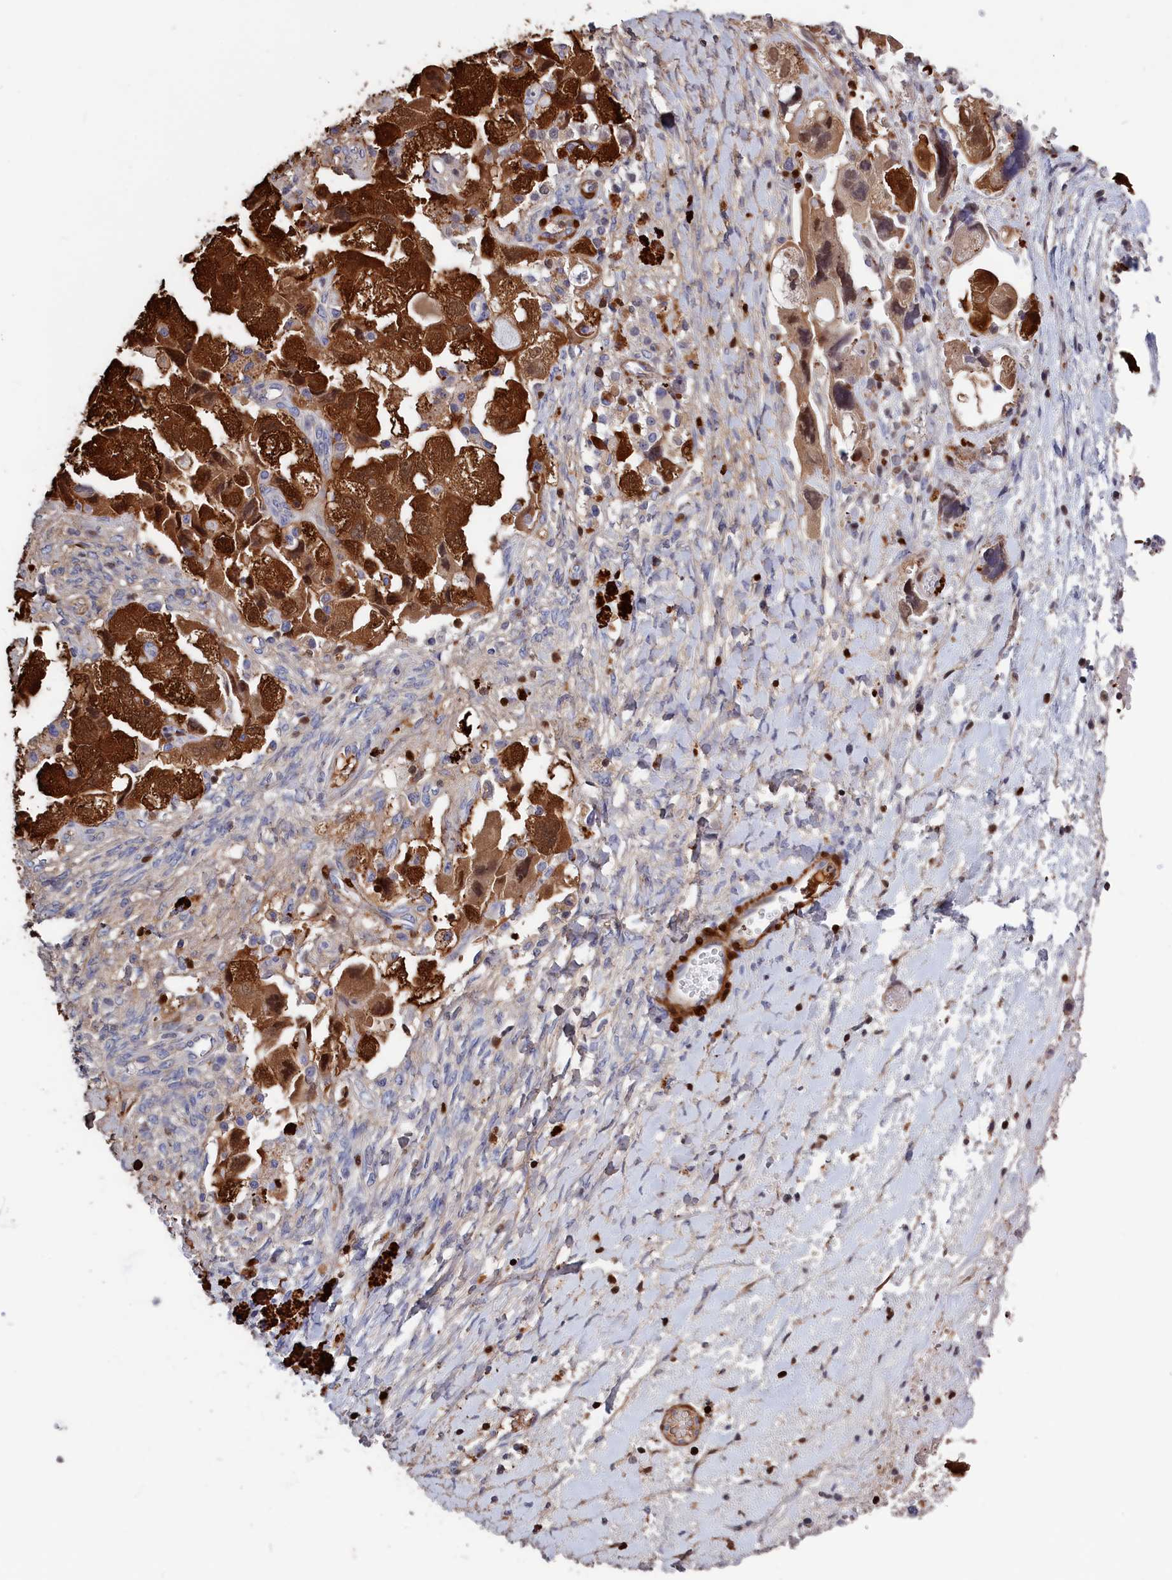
{"staining": {"intensity": "strong", "quantity": ">75%", "location": "cytoplasmic/membranous,nuclear"}, "tissue": "ovarian cancer", "cell_type": "Tumor cells", "image_type": "cancer", "snomed": [{"axis": "morphology", "description": "Carcinoma, NOS"}, {"axis": "morphology", "description": "Cystadenocarcinoma, serous, NOS"}, {"axis": "topography", "description": "Ovary"}], "caption": "Human serous cystadenocarcinoma (ovarian) stained with a brown dye reveals strong cytoplasmic/membranous and nuclear positive staining in about >75% of tumor cells.", "gene": "CRIP1", "patient": {"sex": "female", "age": 69}}